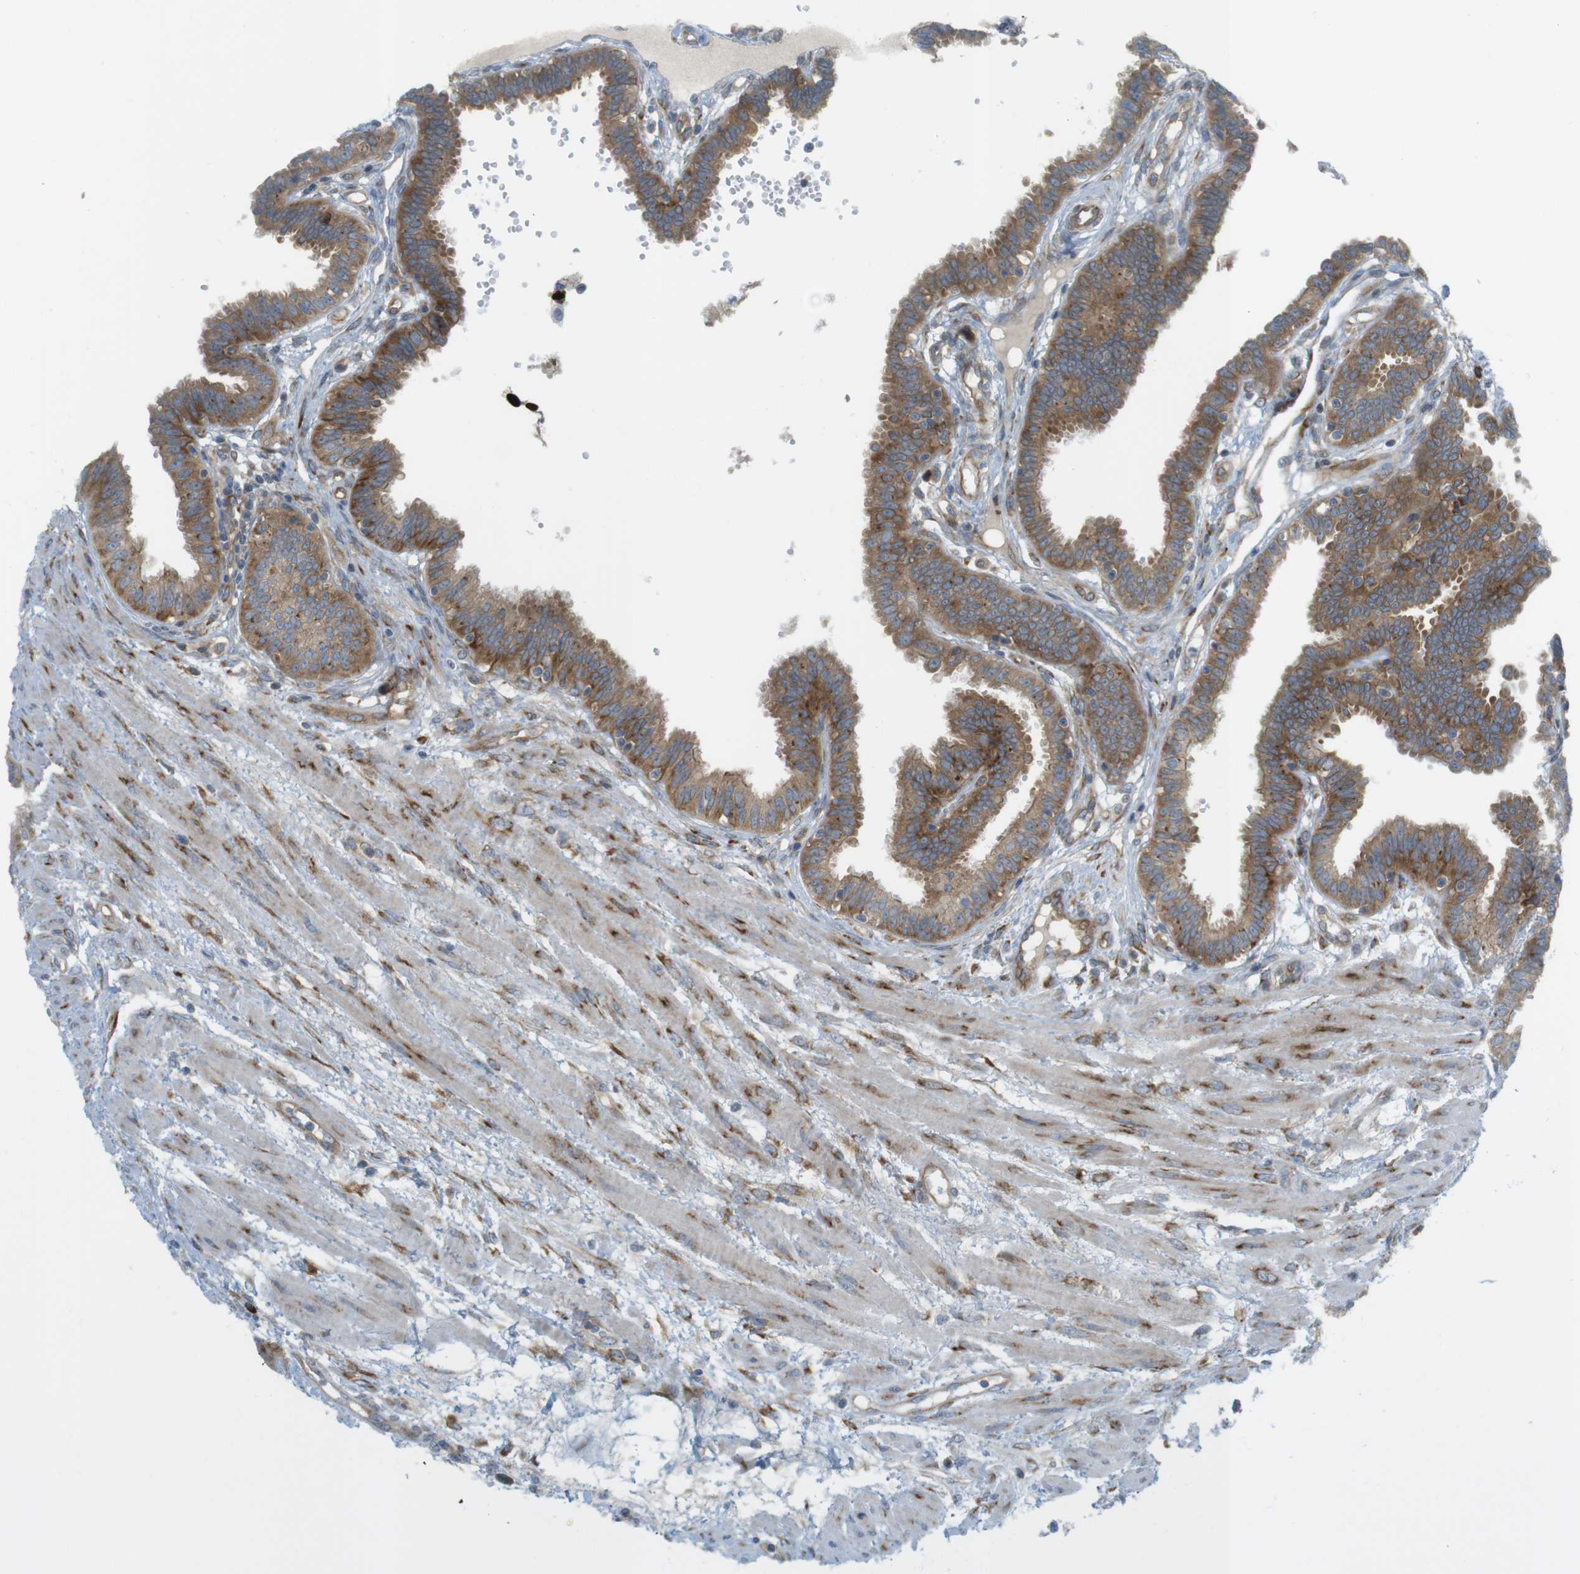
{"staining": {"intensity": "moderate", "quantity": ">75%", "location": "cytoplasmic/membranous"}, "tissue": "fallopian tube", "cell_type": "Glandular cells", "image_type": "normal", "snomed": [{"axis": "morphology", "description": "Normal tissue, NOS"}, {"axis": "topography", "description": "Fallopian tube"}], "caption": "A photomicrograph of human fallopian tube stained for a protein demonstrates moderate cytoplasmic/membranous brown staining in glandular cells. The staining is performed using DAB (3,3'-diaminobenzidine) brown chromogen to label protein expression. The nuclei are counter-stained blue using hematoxylin.", "gene": "GJC3", "patient": {"sex": "female", "age": 32}}